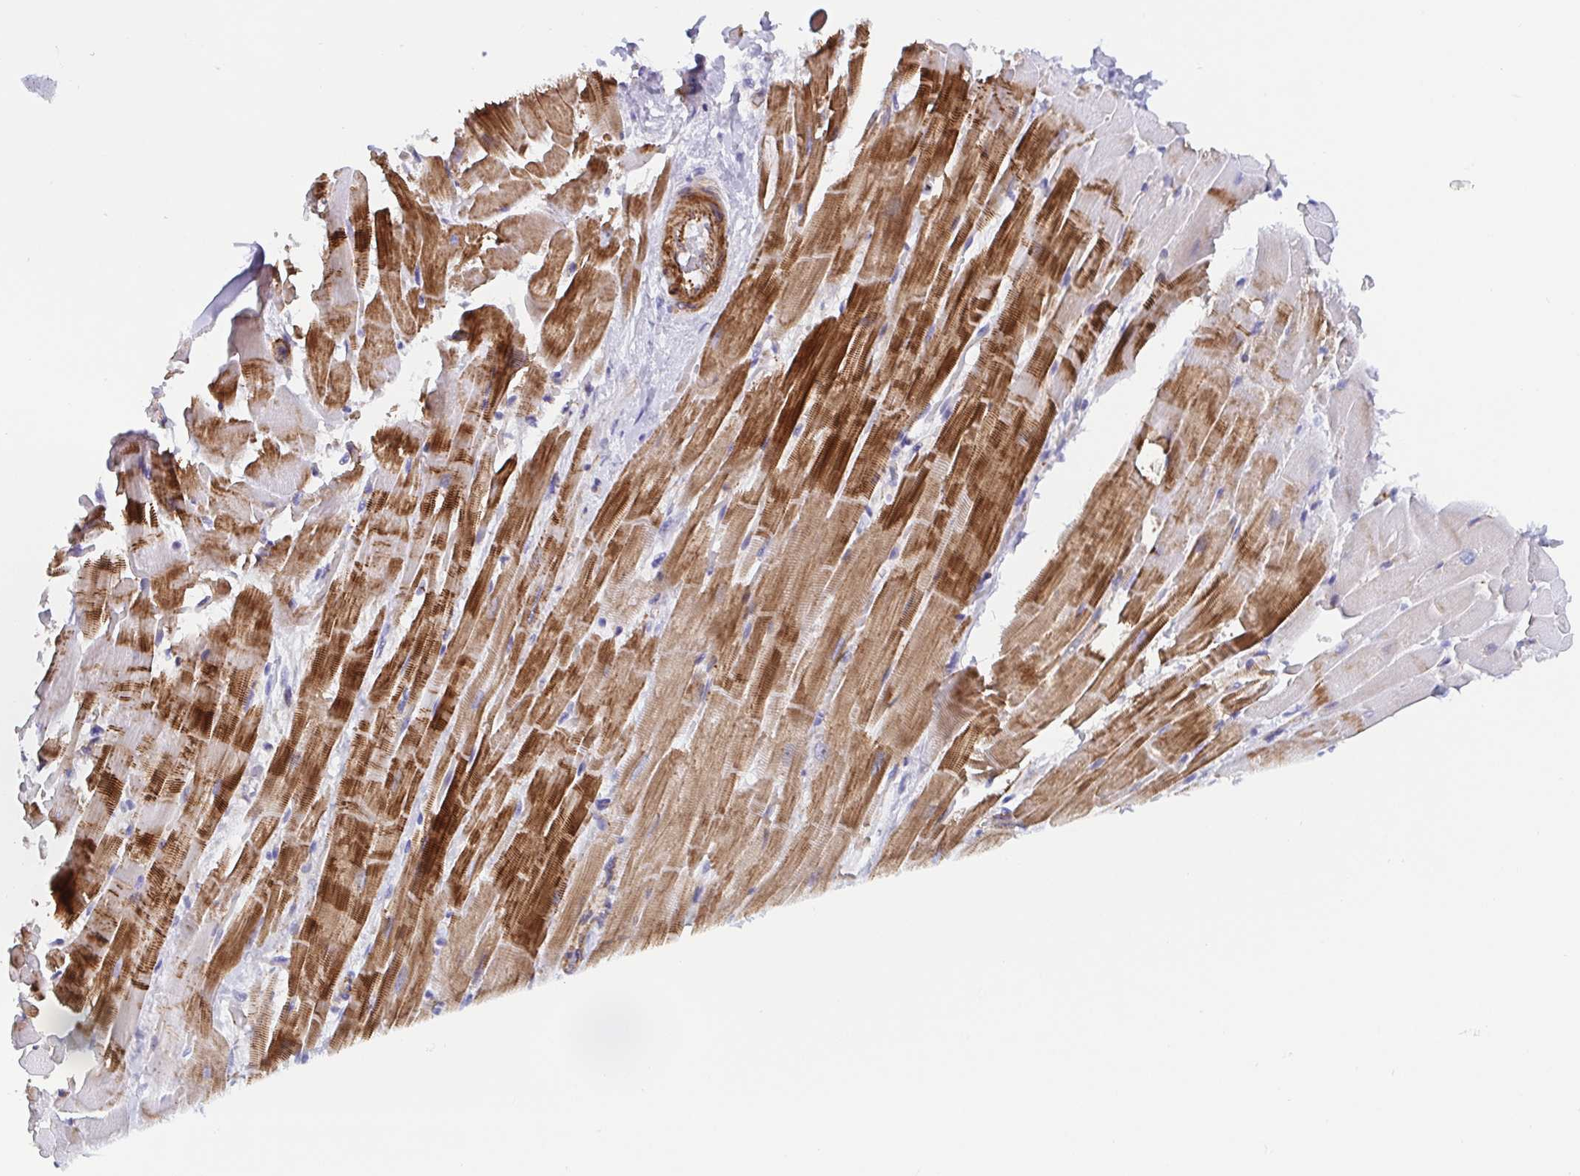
{"staining": {"intensity": "strong", "quantity": "25%-75%", "location": "cytoplasmic/membranous"}, "tissue": "heart muscle", "cell_type": "Cardiomyocytes", "image_type": "normal", "snomed": [{"axis": "morphology", "description": "Normal tissue, NOS"}, {"axis": "topography", "description": "Heart"}], "caption": "Immunohistochemistry (DAB) staining of normal heart muscle reveals strong cytoplasmic/membranous protein expression in approximately 25%-75% of cardiomyocytes.", "gene": "TRAM2", "patient": {"sex": "male", "age": 37}}